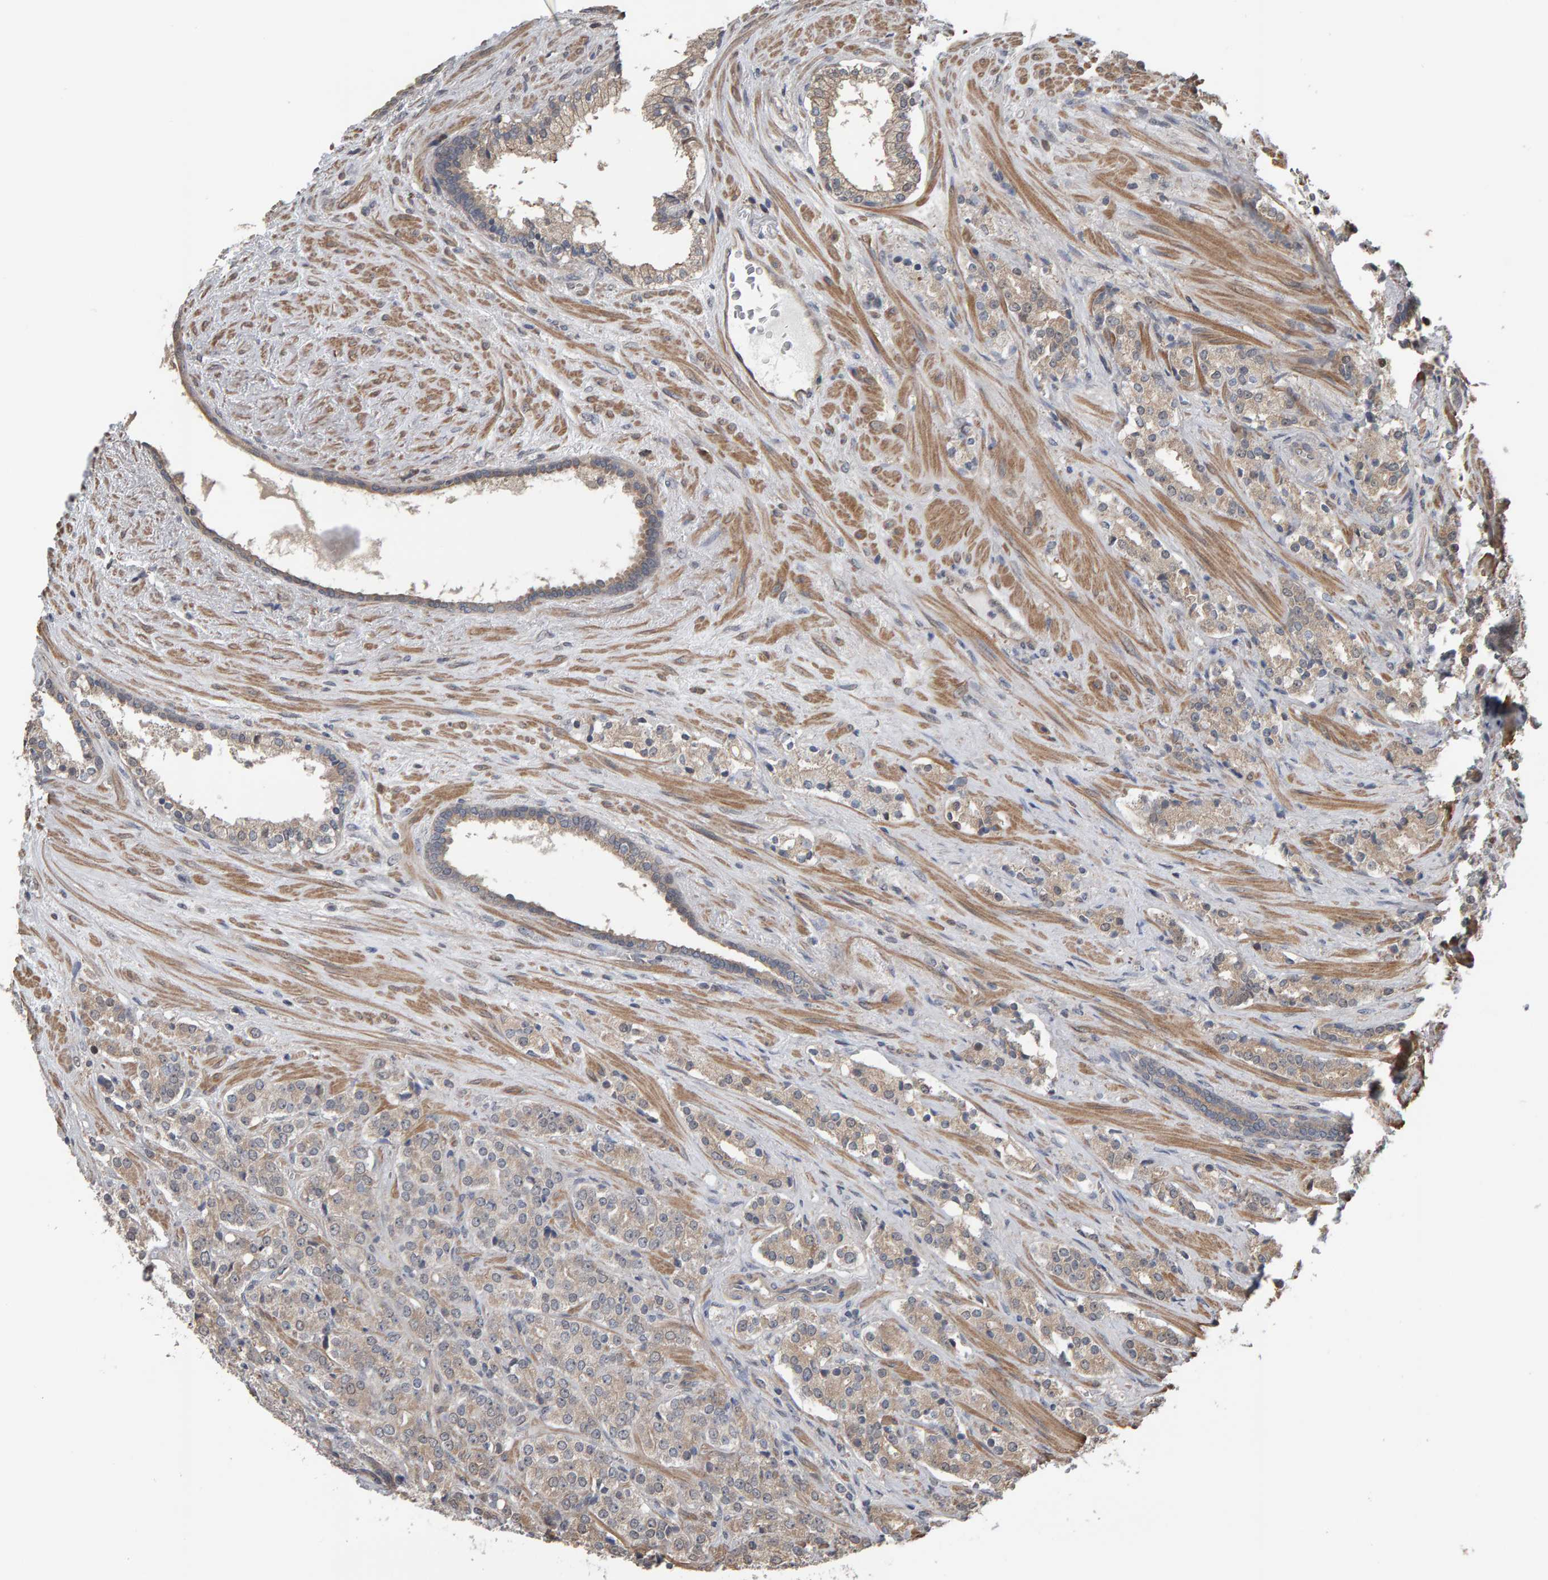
{"staining": {"intensity": "weak", "quantity": "25%-75%", "location": "cytoplasmic/membranous"}, "tissue": "prostate cancer", "cell_type": "Tumor cells", "image_type": "cancer", "snomed": [{"axis": "morphology", "description": "Adenocarcinoma, High grade"}, {"axis": "topography", "description": "Prostate"}], "caption": "High-power microscopy captured an immunohistochemistry image of high-grade adenocarcinoma (prostate), revealing weak cytoplasmic/membranous staining in approximately 25%-75% of tumor cells. The staining is performed using DAB brown chromogen to label protein expression. The nuclei are counter-stained blue using hematoxylin.", "gene": "COASY", "patient": {"sex": "male", "age": 71}}